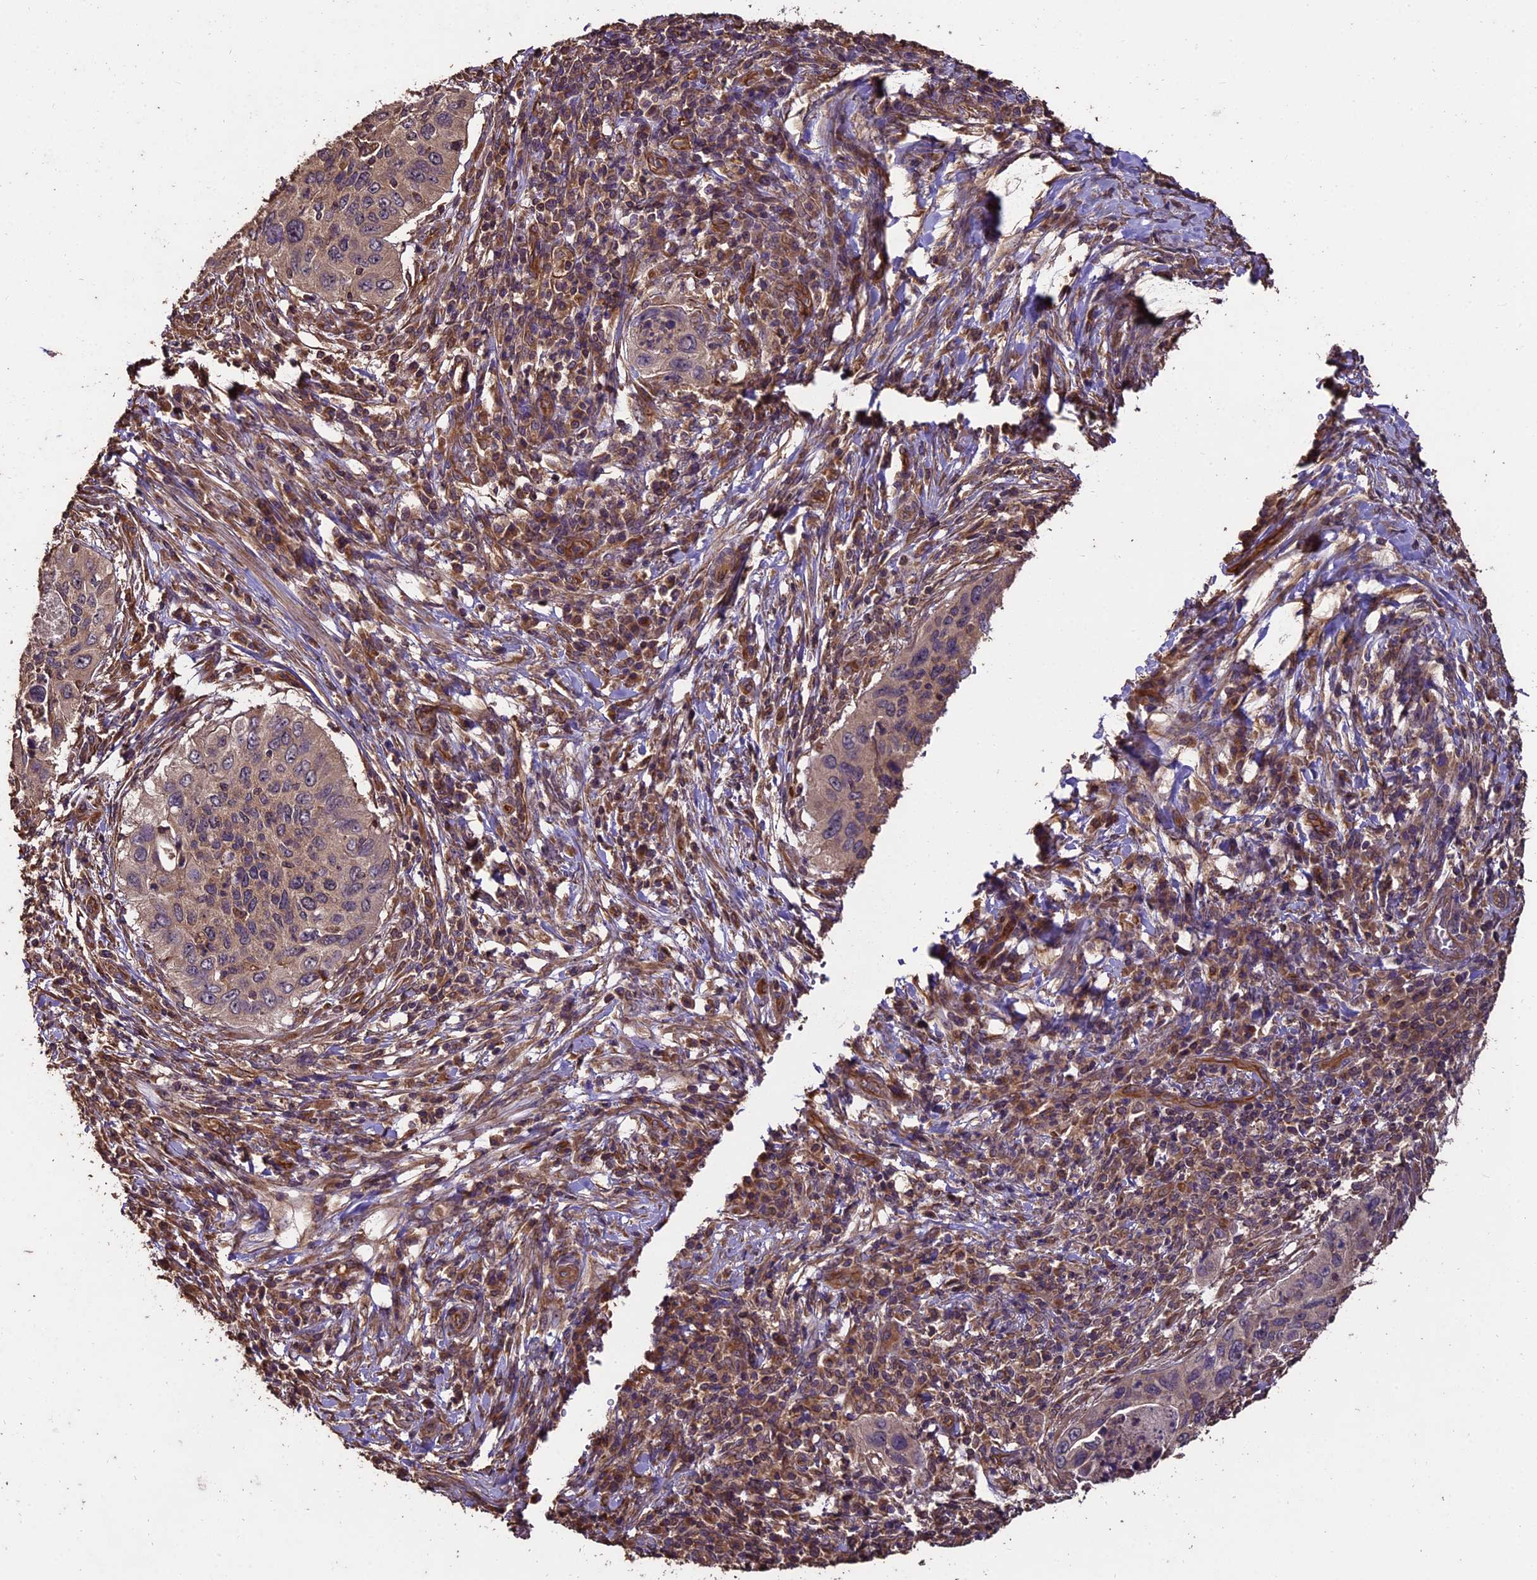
{"staining": {"intensity": "negative", "quantity": "none", "location": "none"}, "tissue": "cervical cancer", "cell_type": "Tumor cells", "image_type": "cancer", "snomed": [{"axis": "morphology", "description": "Squamous cell carcinoma, NOS"}, {"axis": "topography", "description": "Cervix"}], "caption": "Image shows no significant protein expression in tumor cells of cervical cancer.", "gene": "TTLL10", "patient": {"sex": "female", "age": 38}}